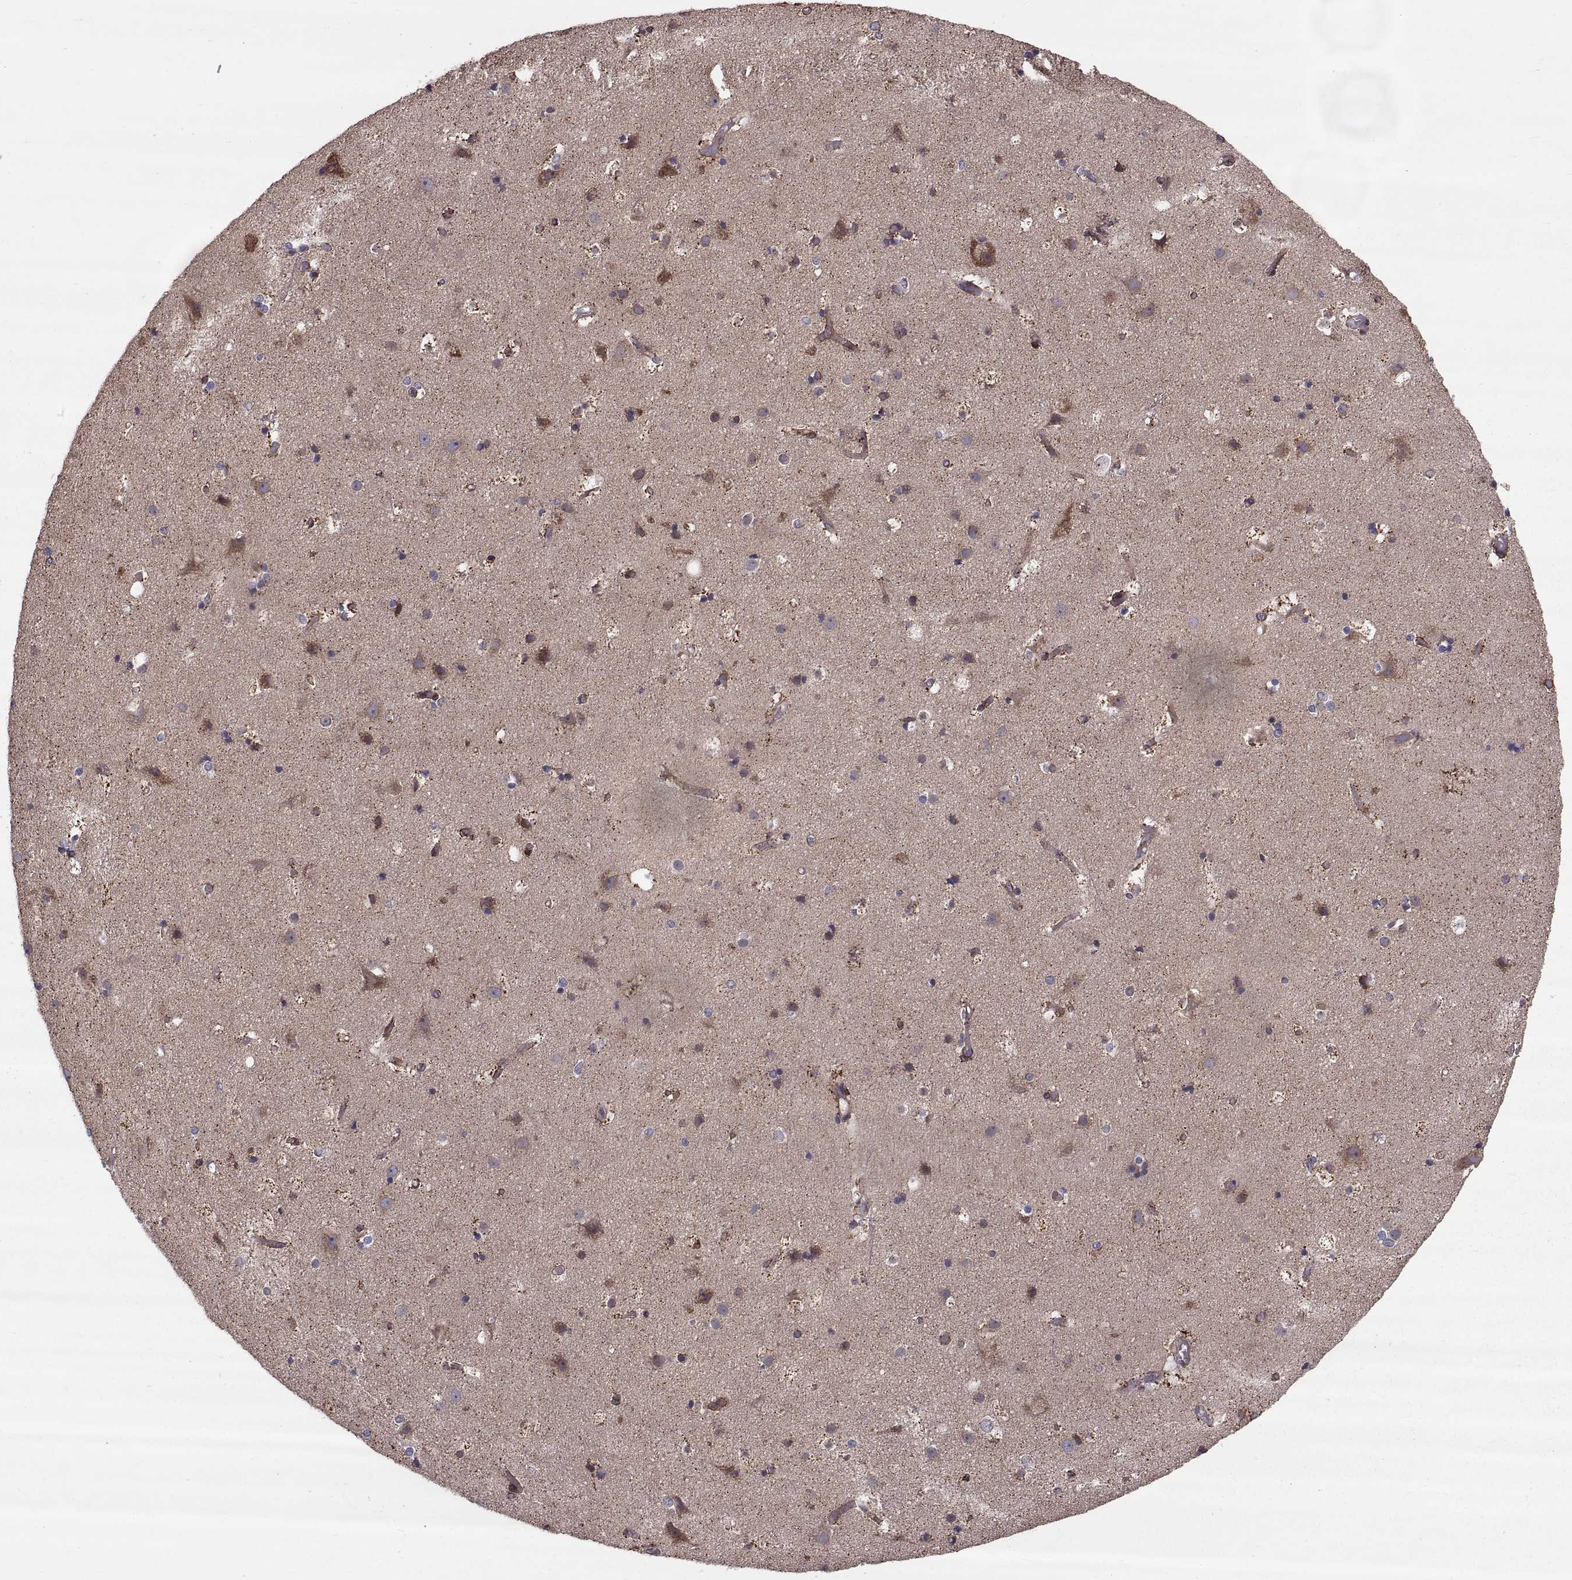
{"staining": {"intensity": "negative", "quantity": "none", "location": "none"}, "tissue": "cerebral cortex", "cell_type": "Endothelial cells", "image_type": "normal", "snomed": [{"axis": "morphology", "description": "Normal tissue, NOS"}, {"axis": "topography", "description": "Cerebral cortex"}], "caption": "This is a micrograph of immunohistochemistry staining of unremarkable cerebral cortex, which shows no positivity in endothelial cells. Brightfield microscopy of immunohistochemistry stained with DAB (3,3'-diaminobenzidine) (brown) and hematoxylin (blue), captured at high magnification.", "gene": "TESC", "patient": {"sex": "female", "age": 52}}